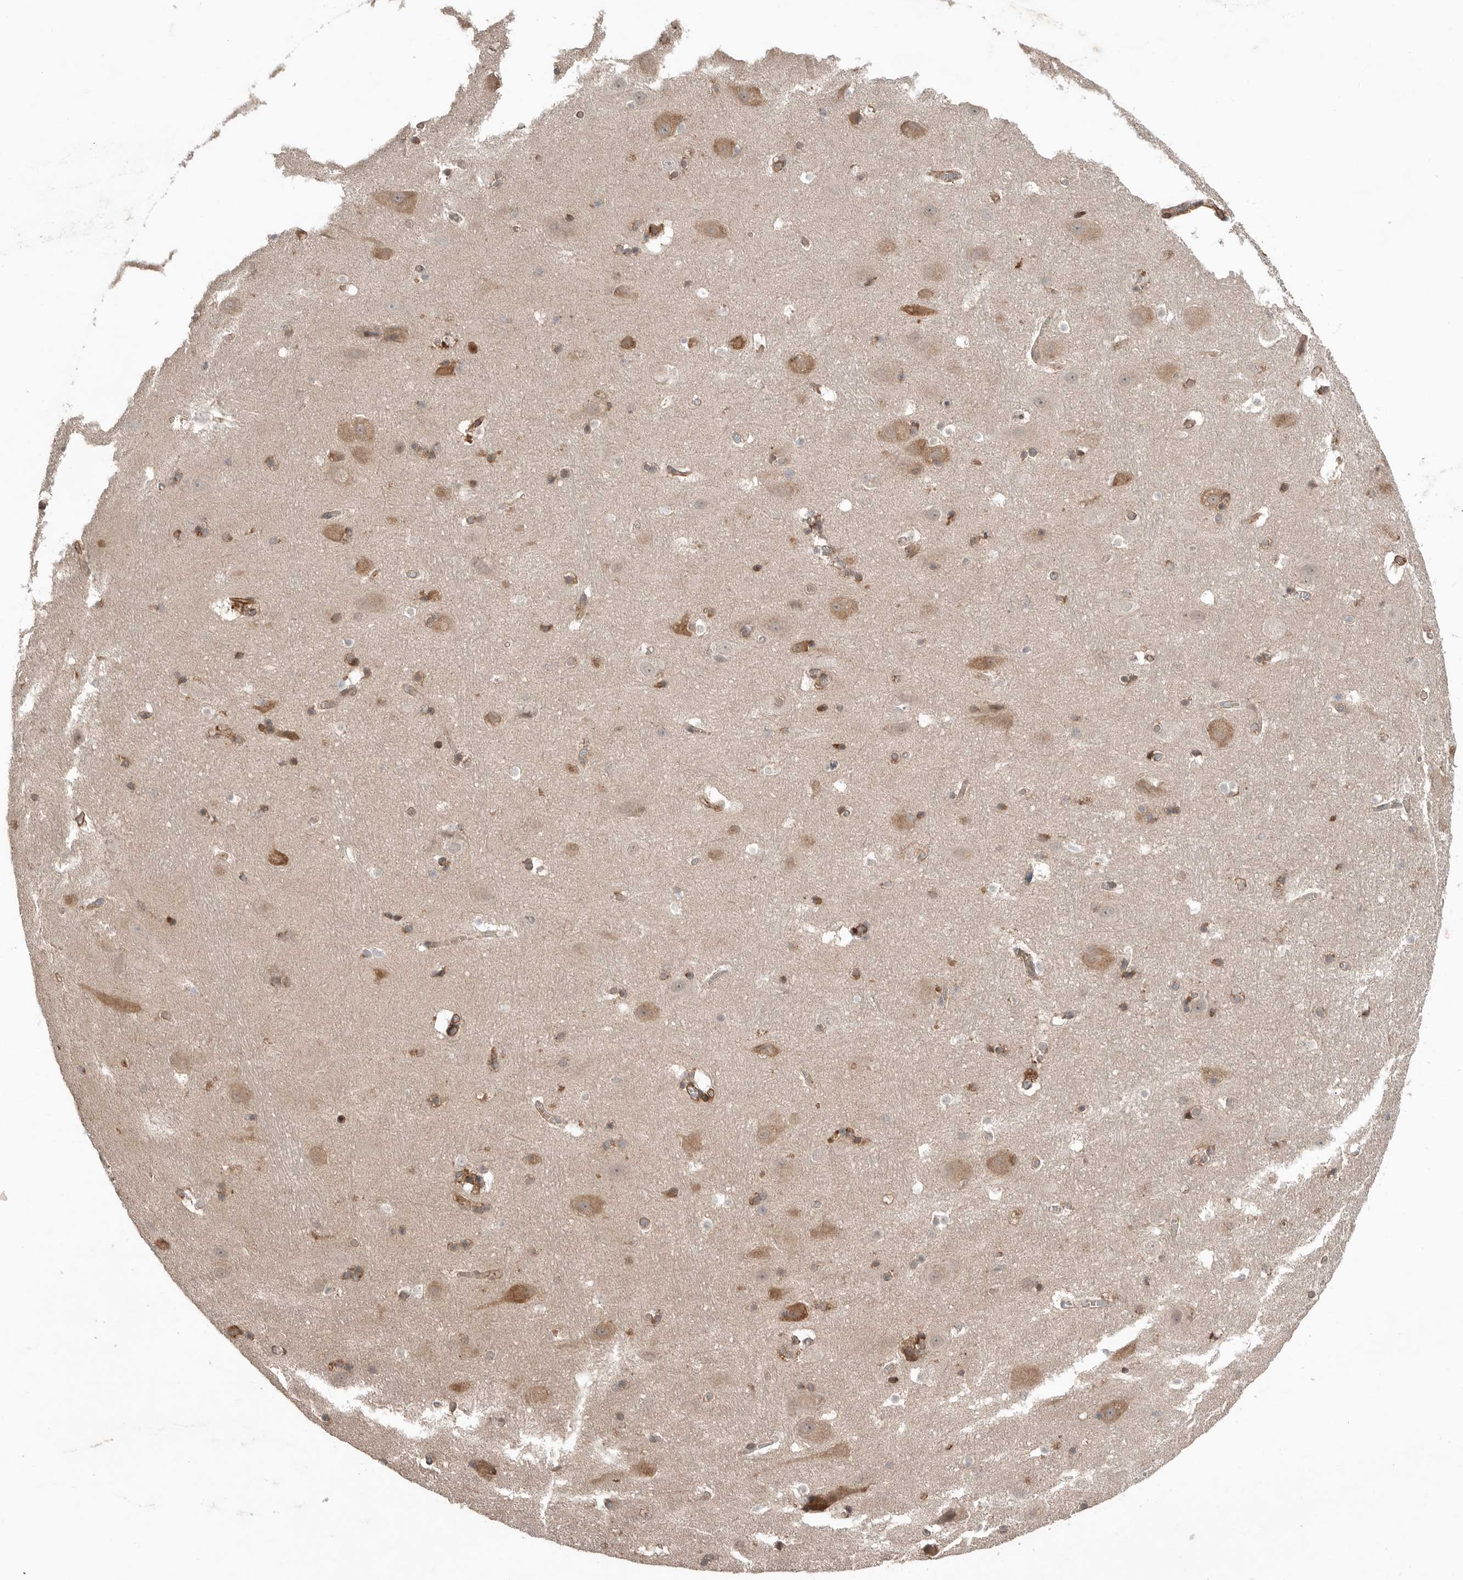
{"staining": {"intensity": "weak", "quantity": "25%-75%", "location": "cytoplasmic/membranous"}, "tissue": "hippocampus", "cell_type": "Glial cells", "image_type": "normal", "snomed": [{"axis": "morphology", "description": "Normal tissue, NOS"}, {"axis": "topography", "description": "Hippocampus"}], "caption": "DAB immunohistochemical staining of unremarkable human hippocampus displays weak cytoplasmic/membranous protein expression in approximately 25%-75% of glial cells.", "gene": "PEAK1", "patient": {"sex": "male", "age": 45}}